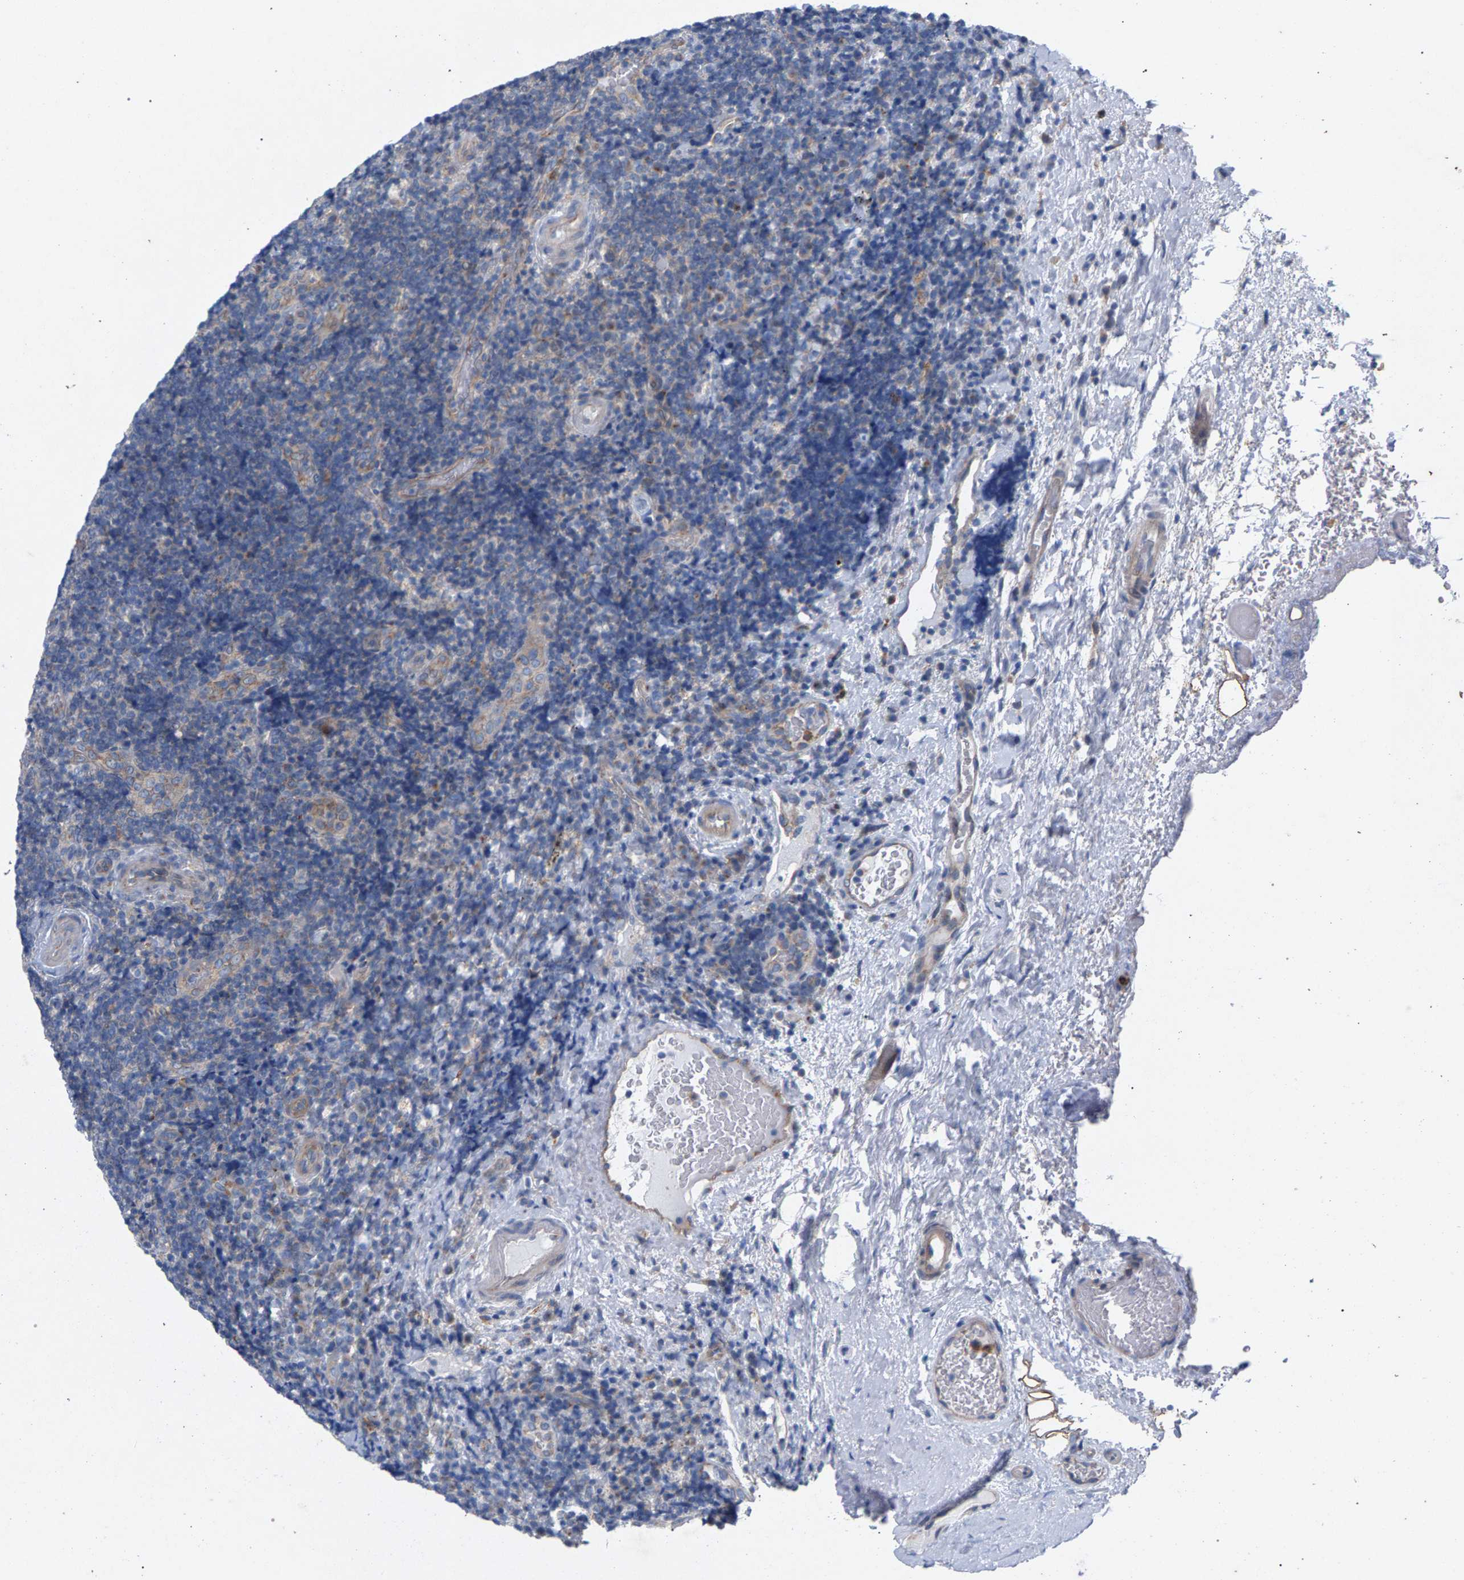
{"staining": {"intensity": "negative", "quantity": "none", "location": "none"}, "tissue": "lymphoma", "cell_type": "Tumor cells", "image_type": "cancer", "snomed": [{"axis": "morphology", "description": "Malignant lymphoma, non-Hodgkin's type, High grade"}, {"axis": "topography", "description": "Tonsil"}], "caption": "Human lymphoma stained for a protein using immunohistochemistry (IHC) exhibits no positivity in tumor cells.", "gene": "MAMDC2", "patient": {"sex": "female", "age": 36}}